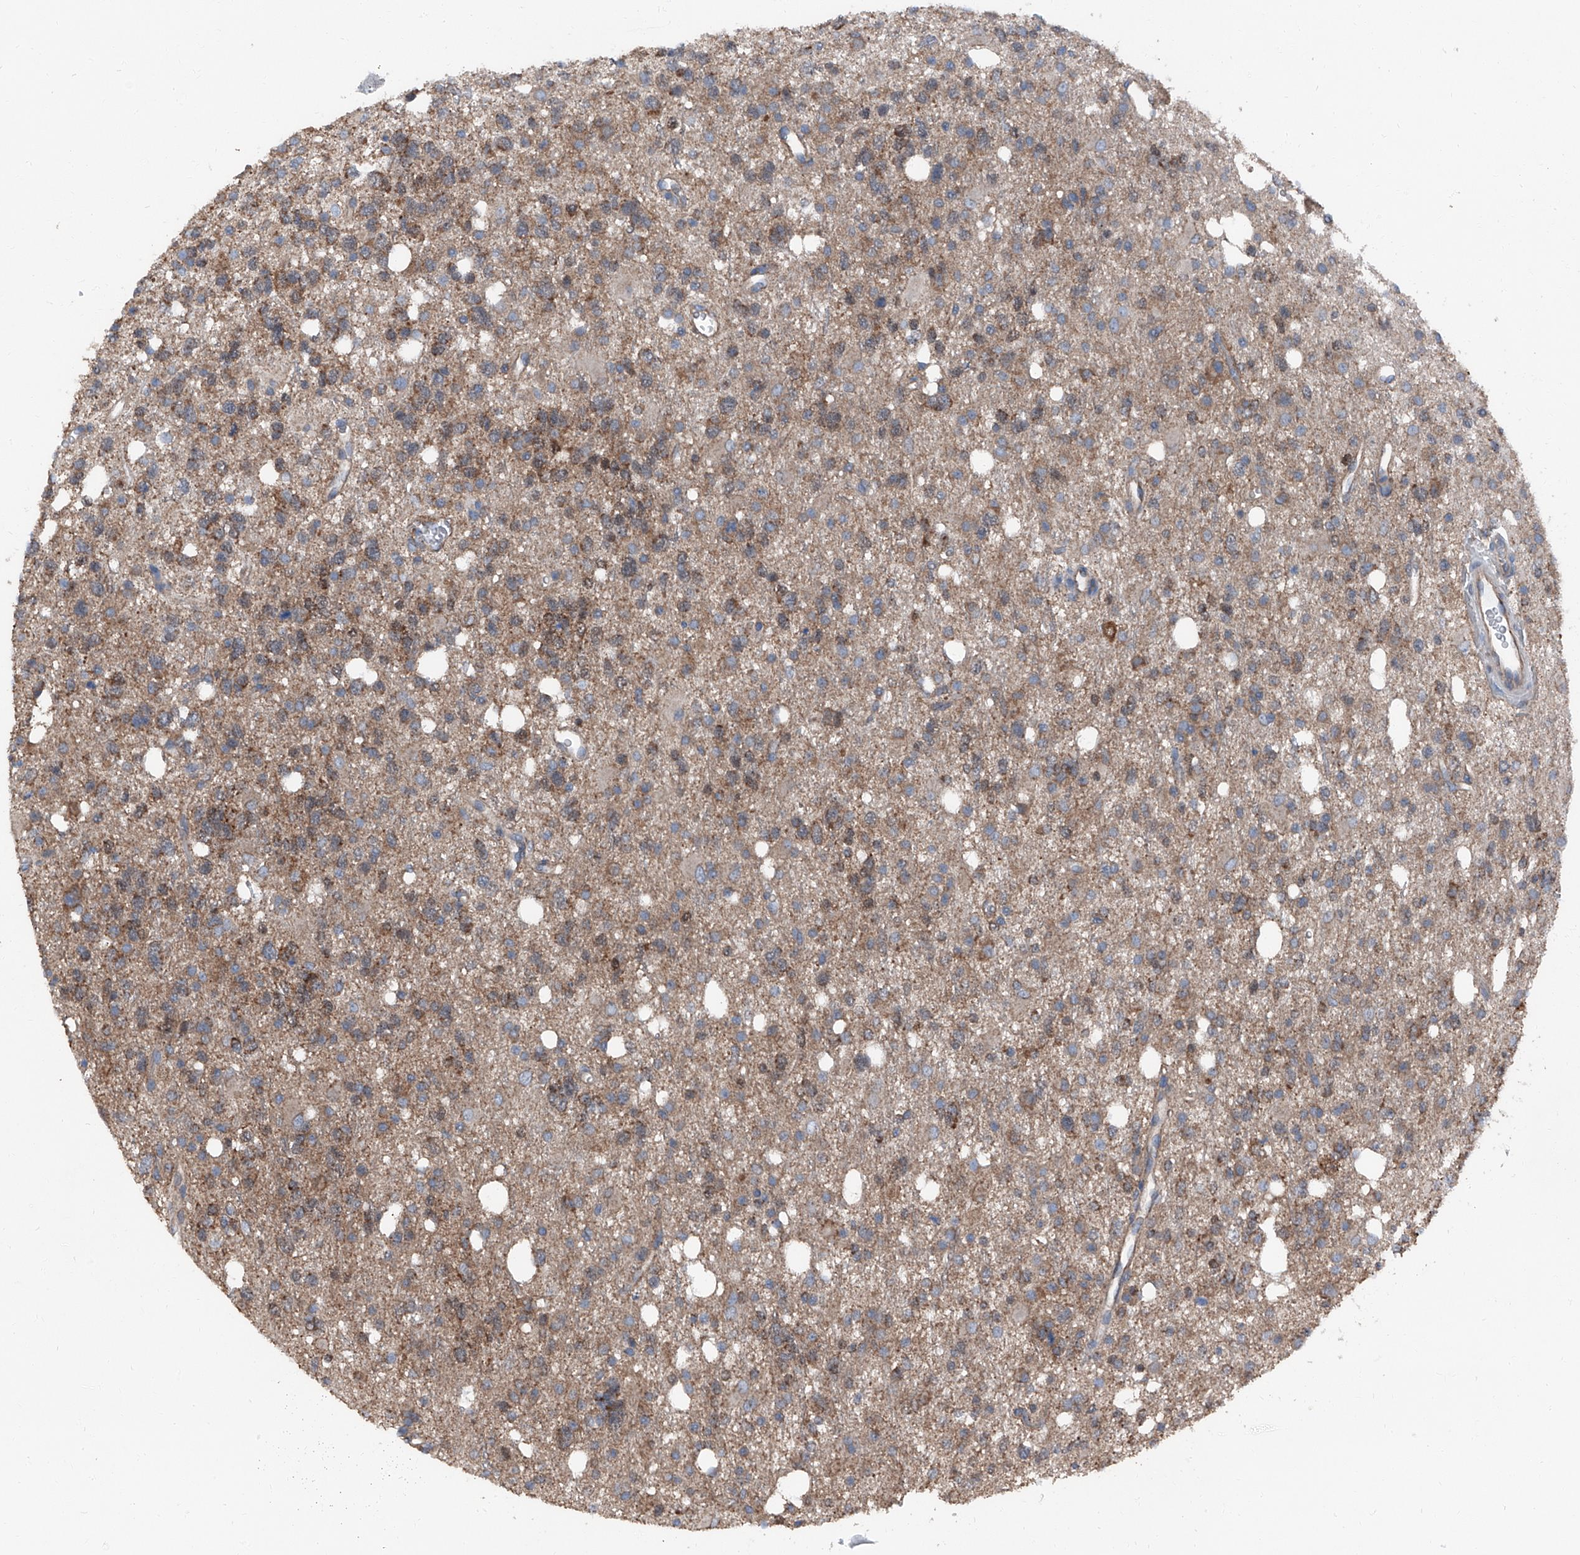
{"staining": {"intensity": "moderate", "quantity": ">75%", "location": "cytoplasmic/membranous"}, "tissue": "glioma", "cell_type": "Tumor cells", "image_type": "cancer", "snomed": [{"axis": "morphology", "description": "Glioma, malignant, High grade"}, {"axis": "topography", "description": "Brain"}], "caption": "Protein staining exhibits moderate cytoplasmic/membranous expression in about >75% of tumor cells in malignant glioma (high-grade). The staining was performed using DAB (3,3'-diaminobenzidine), with brown indicating positive protein expression. Nuclei are stained blue with hematoxylin.", "gene": "GPR142", "patient": {"sex": "female", "age": 62}}